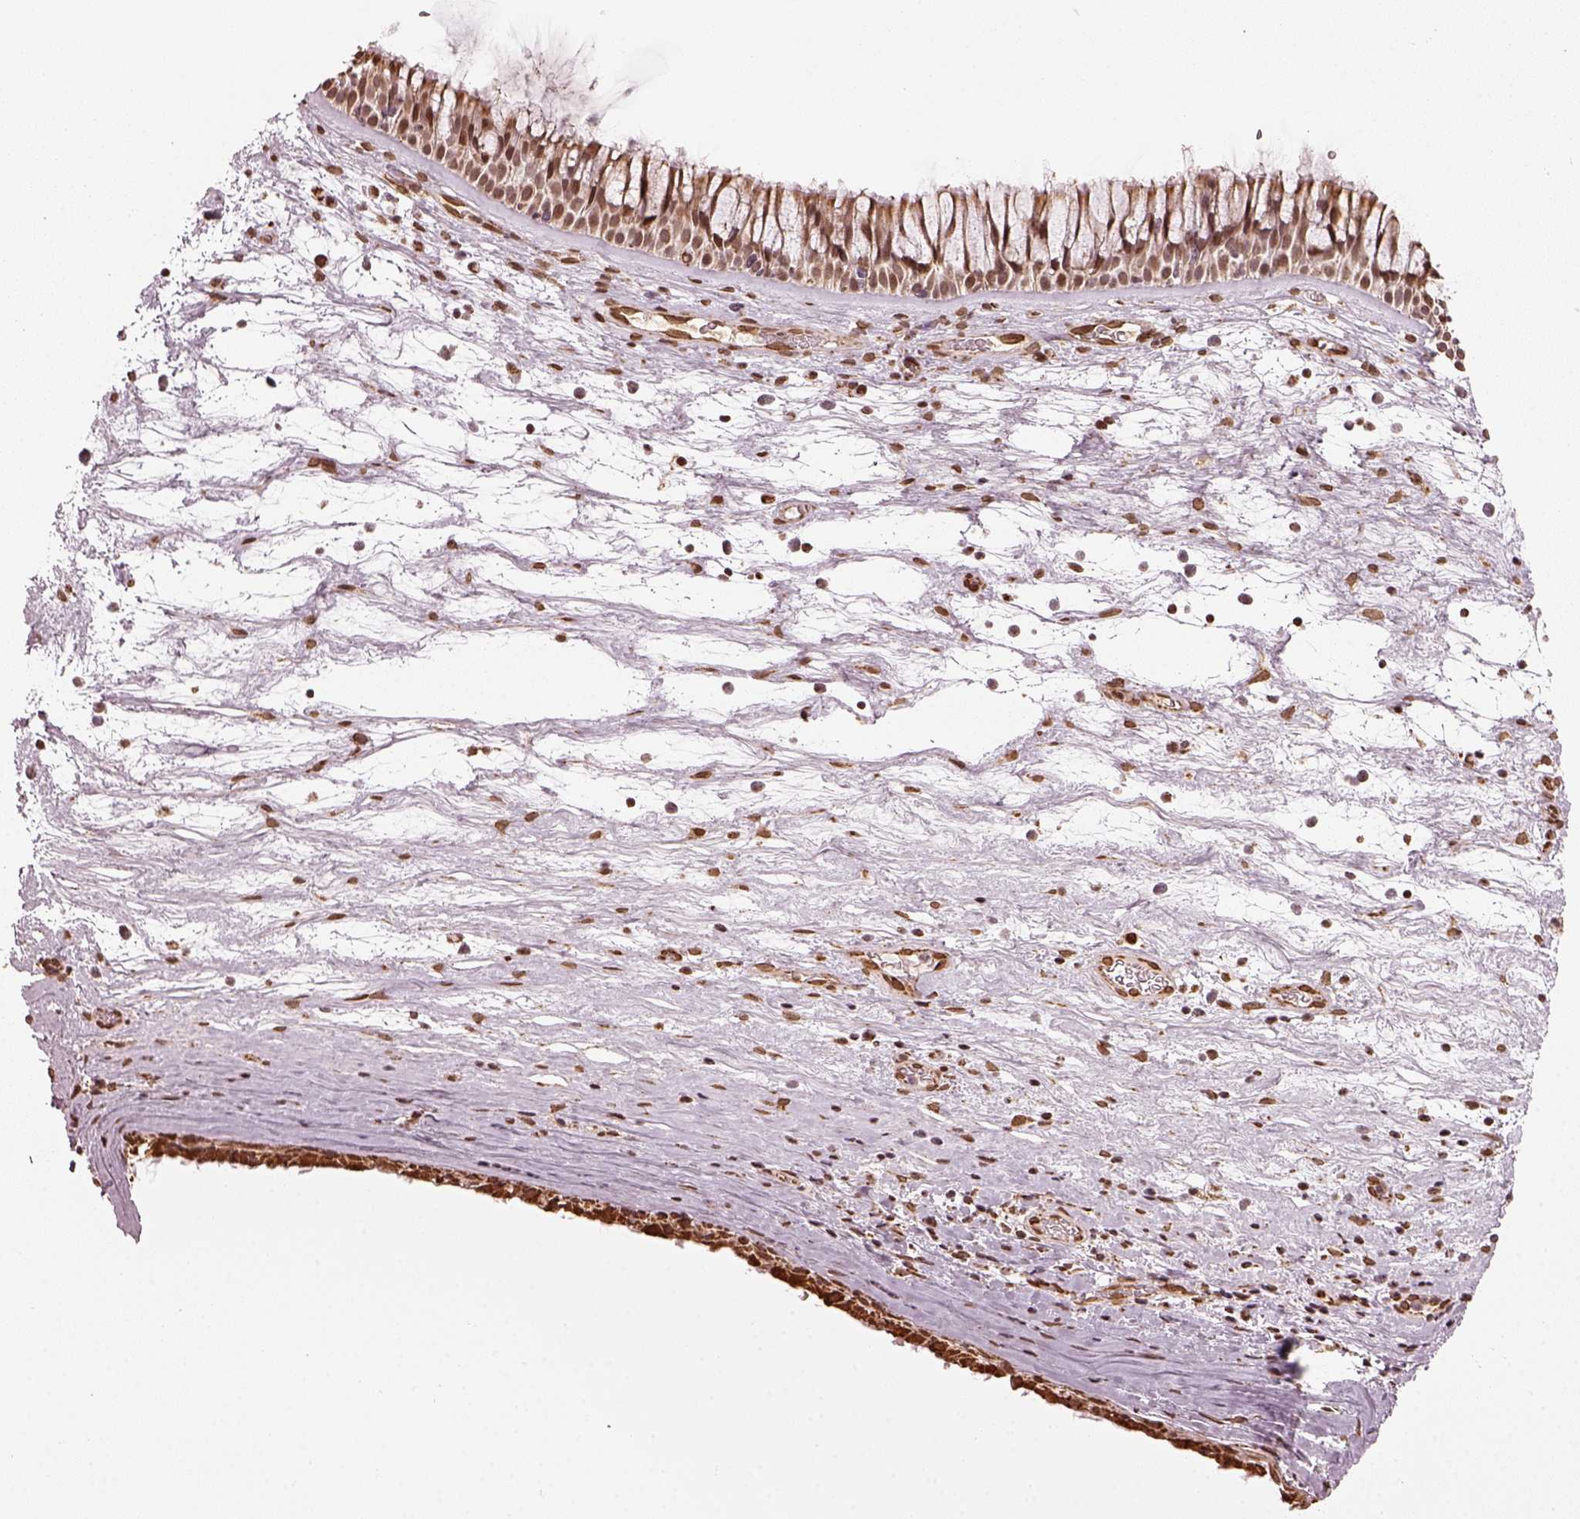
{"staining": {"intensity": "moderate", "quantity": ">75%", "location": "cytoplasmic/membranous"}, "tissue": "nasopharynx", "cell_type": "Respiratory epithelial cells", "image_type": "normal", "snomed": [{"axis": "morphology", "description": "Normal tissue, NOS"}, {"axis": "topography", "description": "Nasopharynx"}], "caption": "Protein staining reveals moderate cytoplasmic/membranous expression in about >75% of respiratory epithelial cells in normal nasopharynx. (Stains: DAB in brown, nuclei in blue, Microscopy: brightfield microscopy at high magnification).", "gene": "ACOT2", "patient": {"sex": "male", "age": 74}}